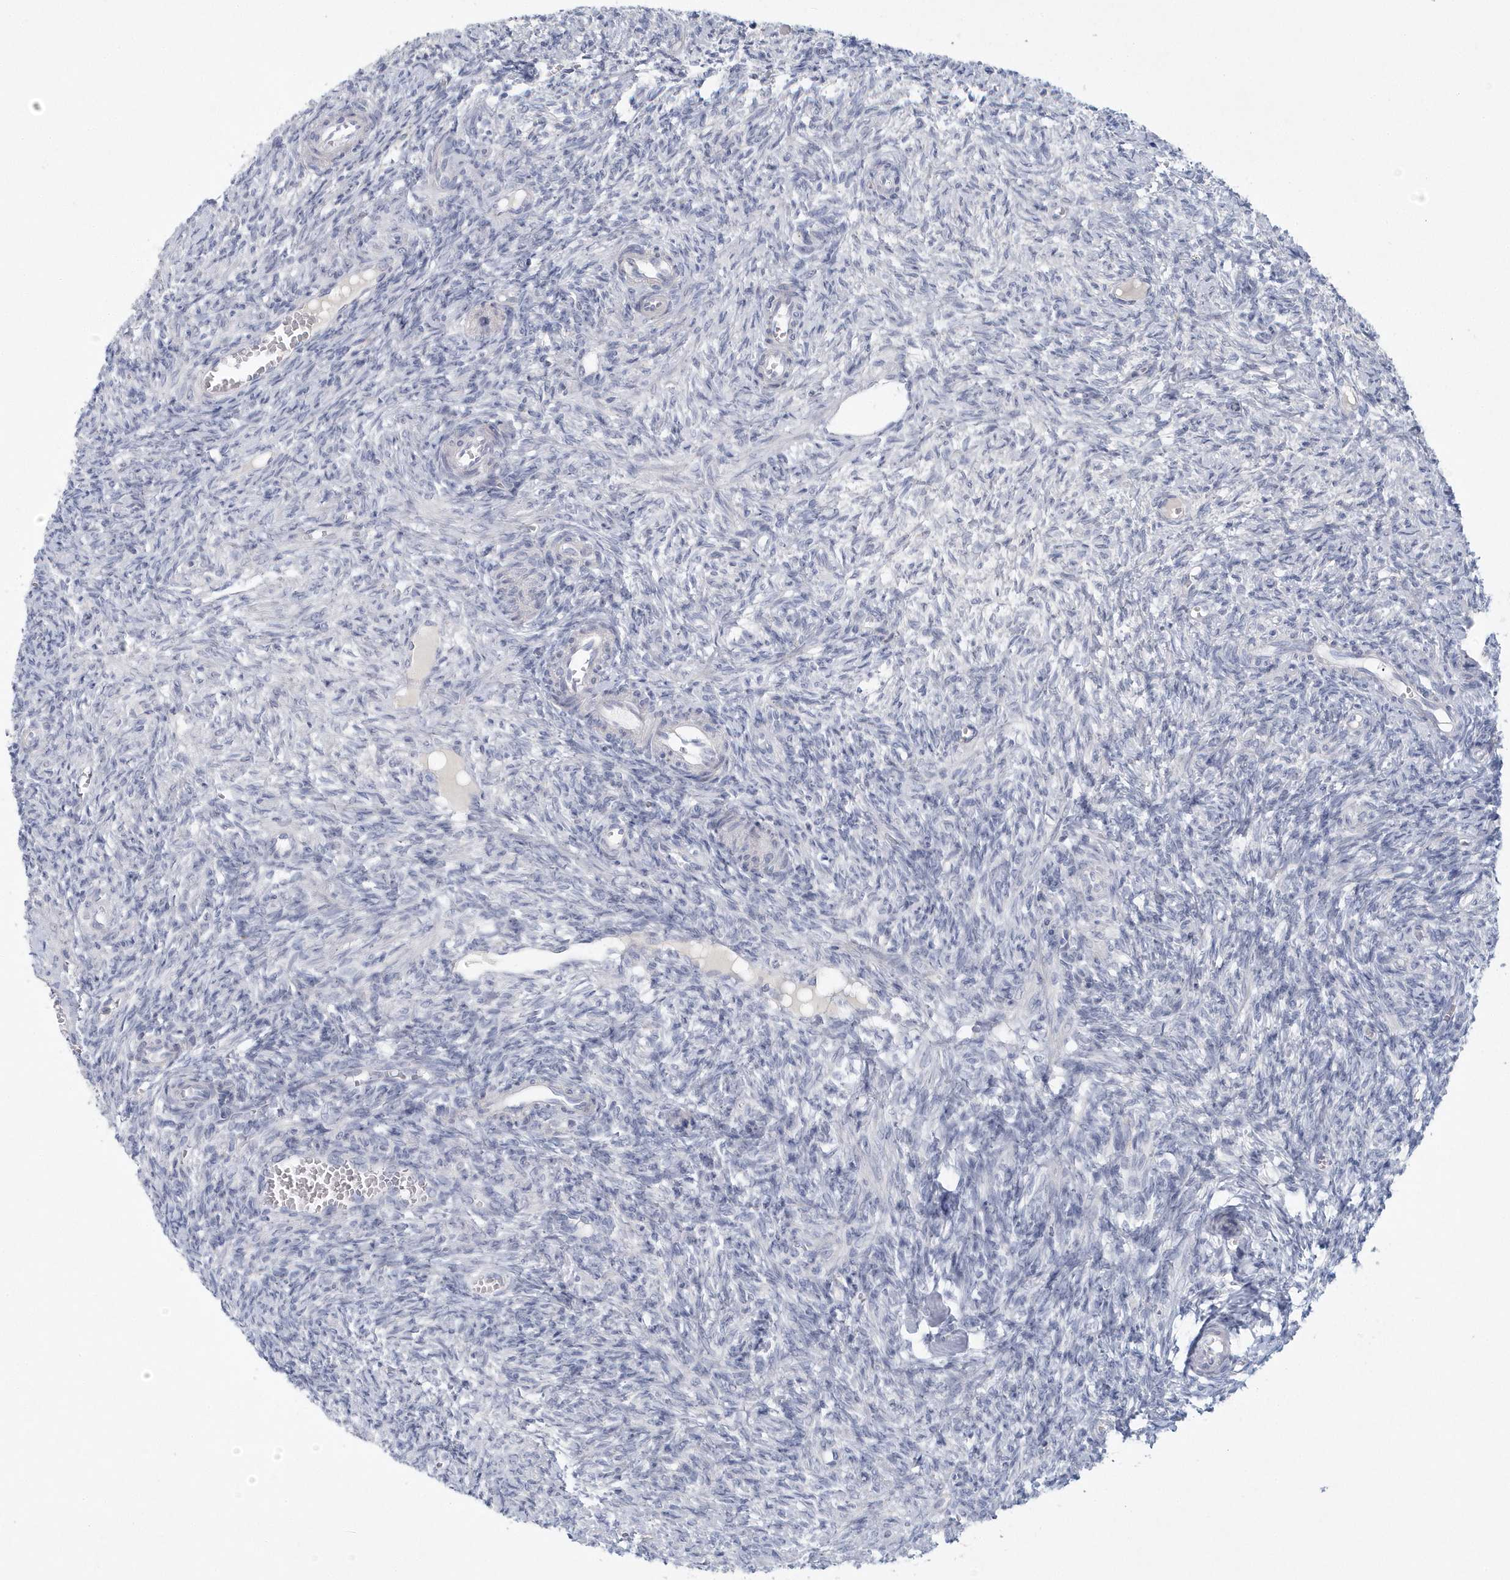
{"staining": {"intensity": "negative", "quantity": "none", "location": "none"}, "tissue": "ovary", "cell_type": "Ovarian stroma cells", "image_type": "normal", "snomed": [{"axis": "morphology", "description": "Normal tissue, NOS"}, {"axis": "topography", "description": "Ovary"}], "caption": "High power microscopy photomicrograph of an immunohistochemistry (IHC) photomicrograph of unremarkable ovary, revealing no significant staining in ovarian stroma cells.", "gene": "NIPAL1", "patient": {"sex": "female", "age": 27}}